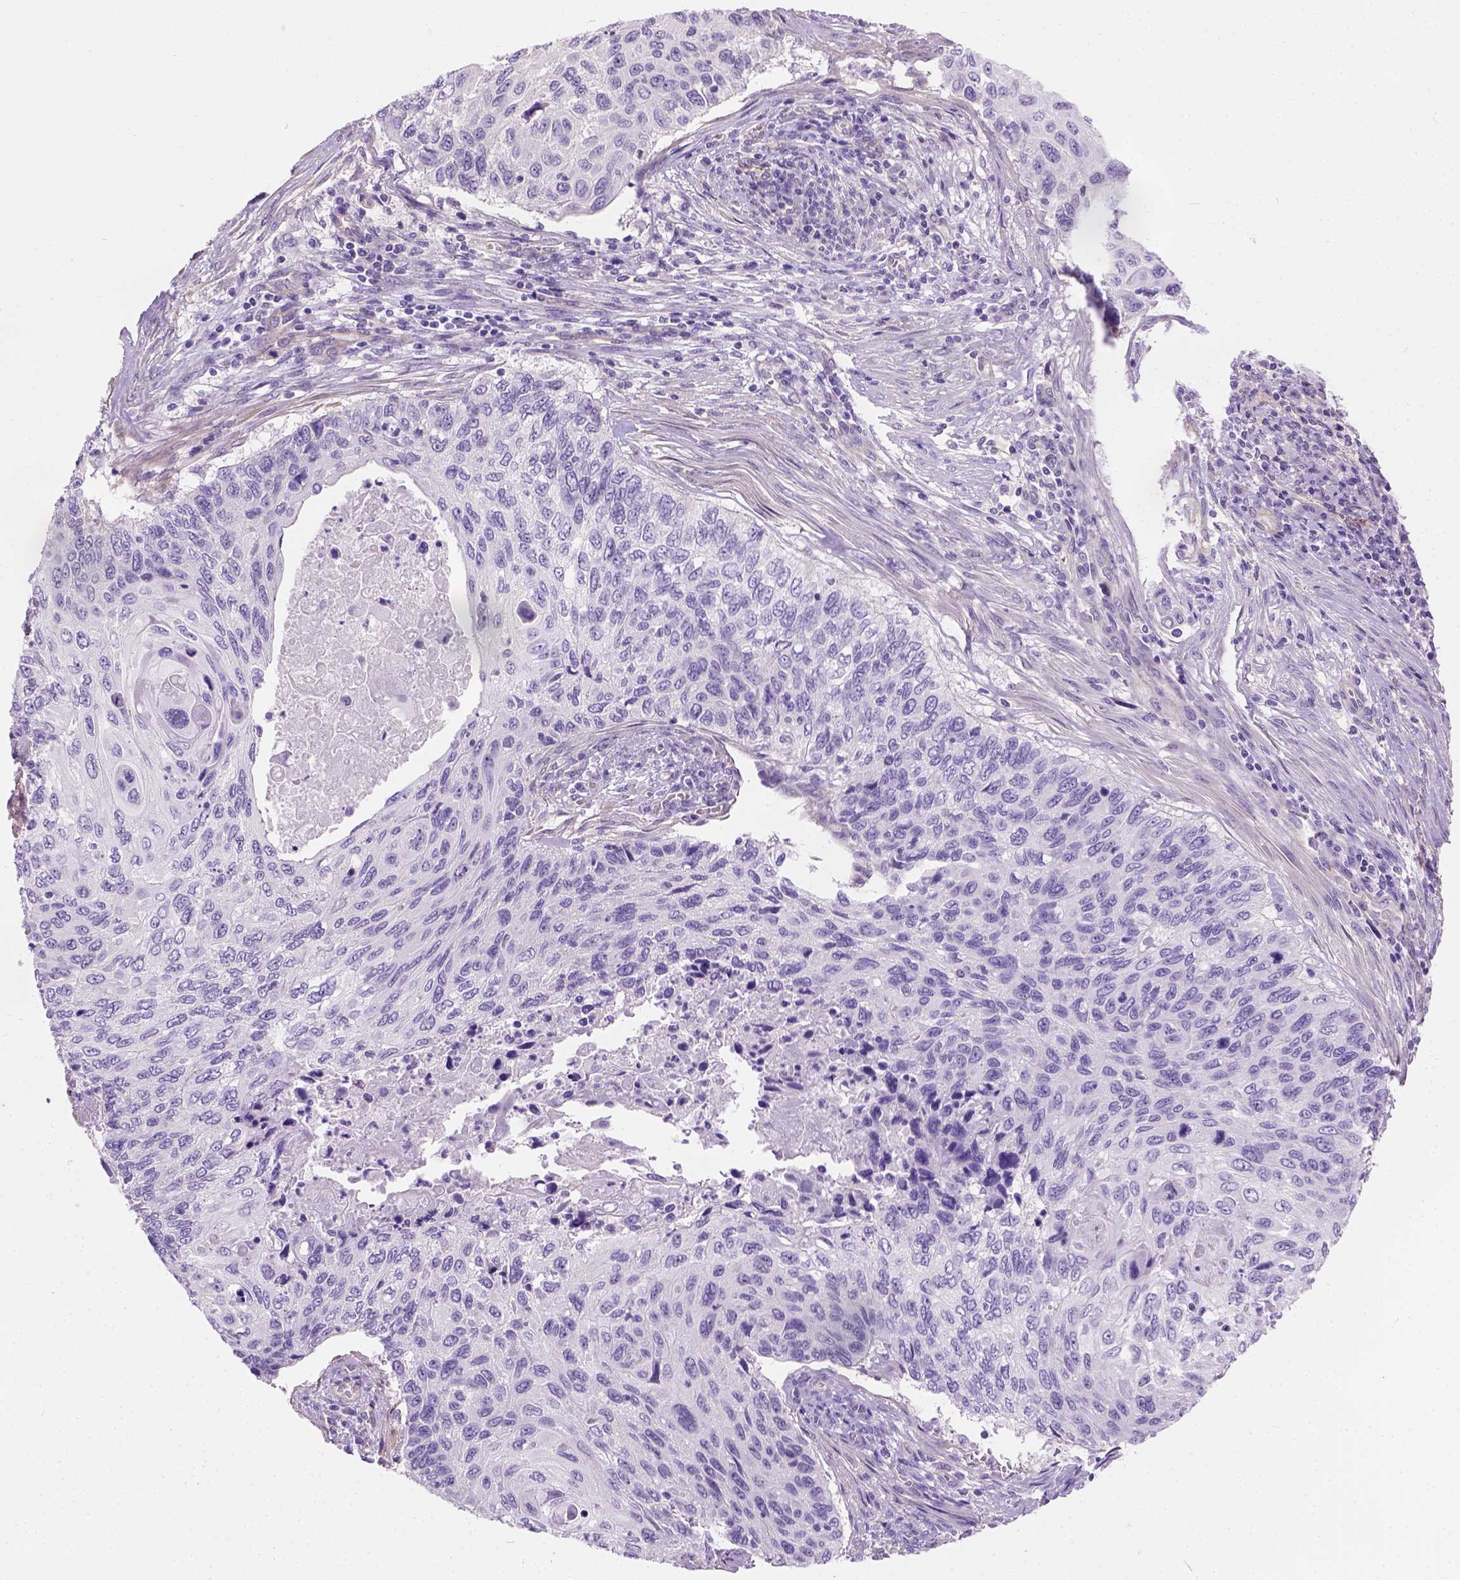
{"staining": {"intensity": "negative", "quantity": "none", "location": "none"}, "tissue": "cervical cancer", "cell_type": "Tumor cells", "image_type": "cancer", "snomed": [{"axis": "morphology", "description": "Squamous cell carcinoma, NOS"}, {"axis": "topography", "description": "Cervix"}], "caption": "Tumor cells show no significant expression in squamous cell carcinoma (cervical). (DAB IHC visualized using brightfield microscopy, high magnification).", "gene": "PHF7", "patient": {"sex": "female", "age": 70}}